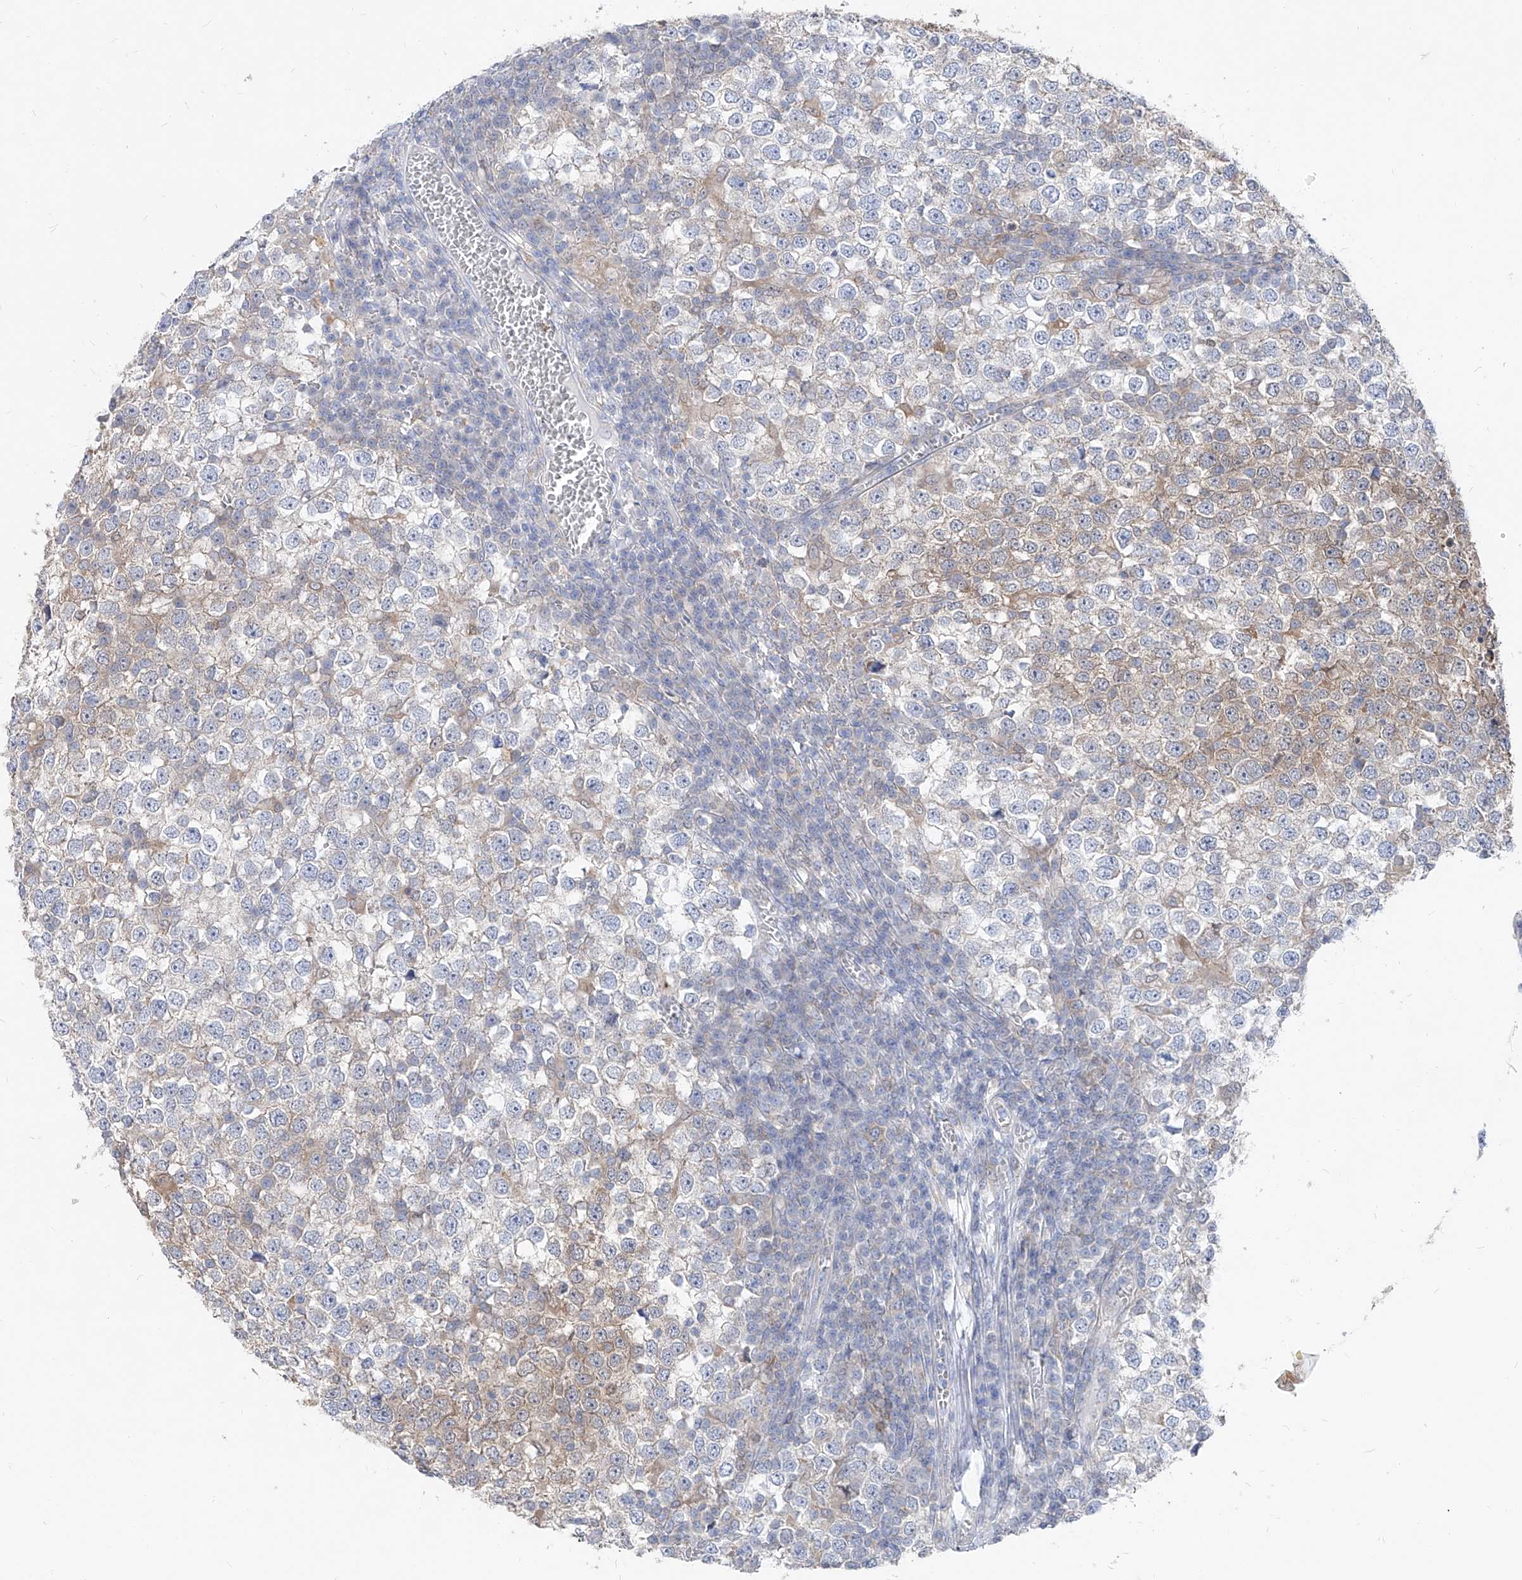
{"staining": {"intensity": "weak", "quantity": "<25%", "location": "cytoplasmic/membranous"}, "tissue": "testis cancer", "cell_type": "Tumor cells", "image_type": "cancer", "snomed": [{"axis": "morphology", "description": "Seminoma, NOS"}, {"axis": "topography", "description": "Testis"}], "caption": "The immunohistochemistry image has no significant staining in tumor cells of seminoma (testis) tissue.", "gene": "UFL1", "patient": {"sex": "male", "age": 65}}